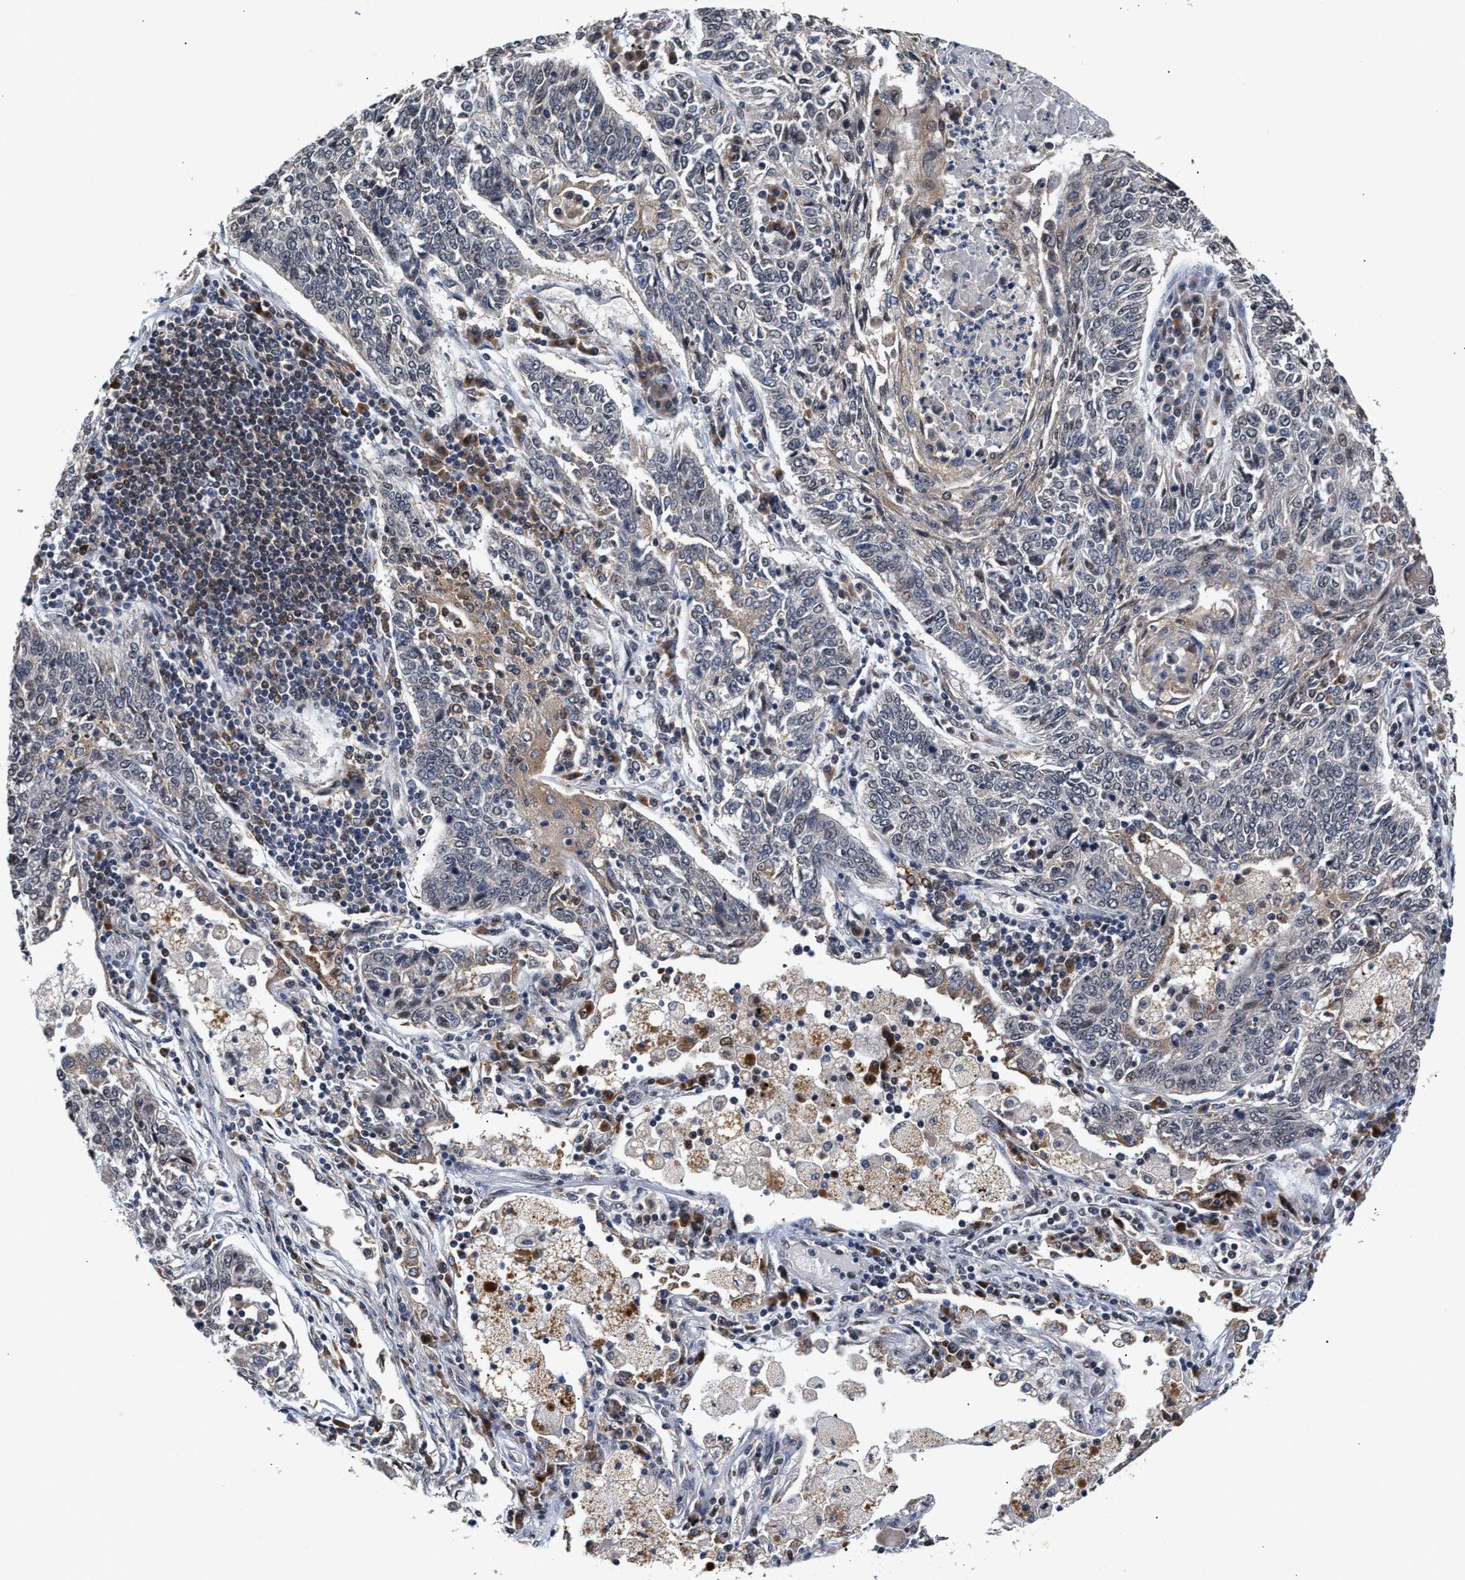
{"staining": {"intensity": "negative", "quantity": "none", "location": "none"}, "tissue": "lung cancer", "cell_type": "Tumor cells", "image_type": "cancer", "snomed": [{"axis": "morphology", "description": "Normal tissue, NOS"}, {"axis": "morphology", "description": "Squamous cell carcinoma, NOS"}, {"axis": "topography", "description": "Cartilage tissue"}, {"axis": "topography", "description": "Bronchus"}, {"axis": "topography", "description": "Lung"}], "caption": "Image shows no significant protein expression in tumor cells of squamous cell carcinoma (lung). (IHC, brightfield microscopy, high magnification).", "gene": "CLIP2", "patient": {"sex": "female", "age": 49}}